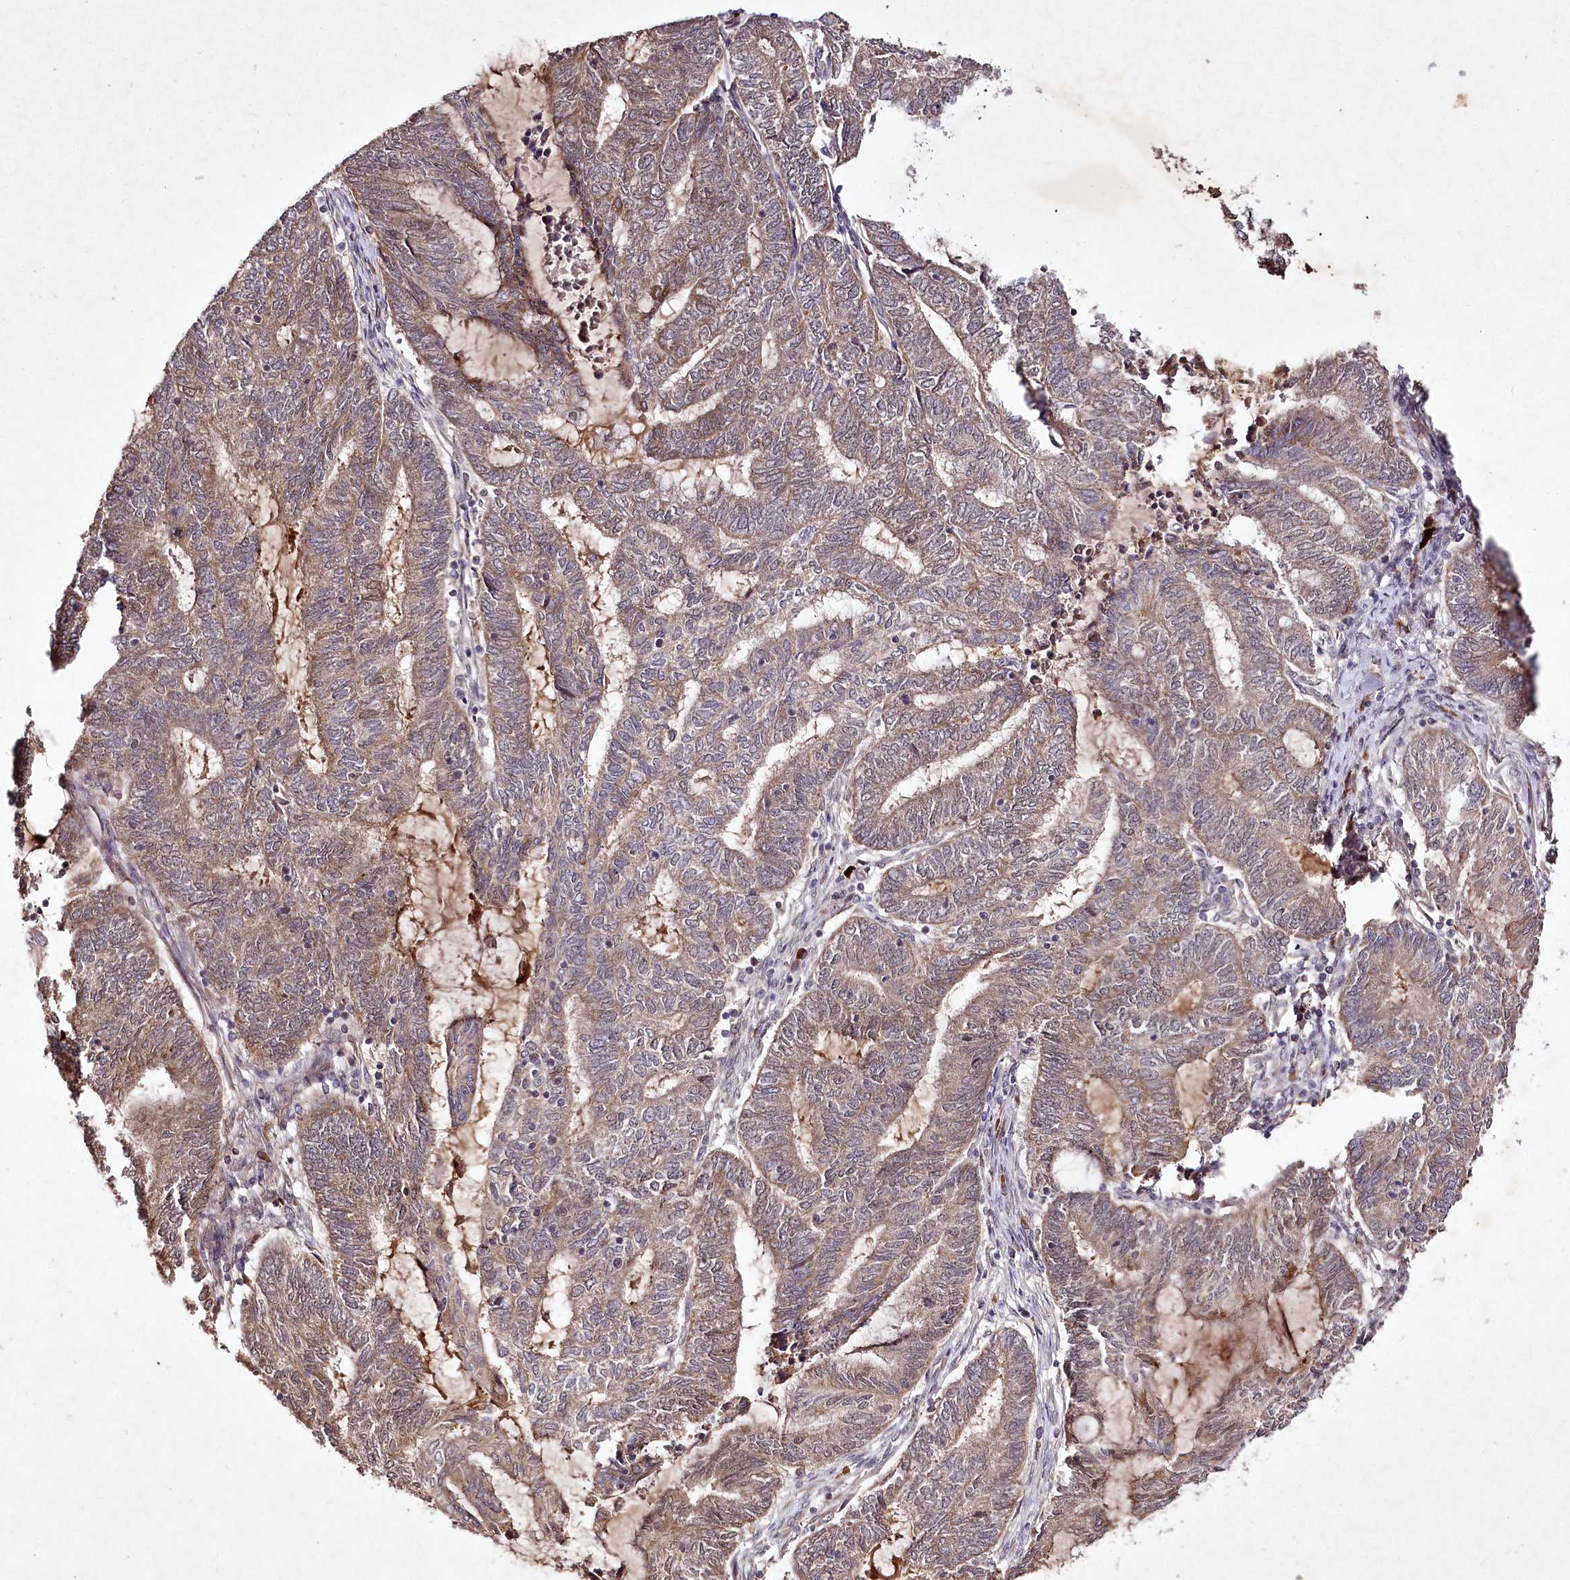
{"staining": {"intensity": "moderate", "quantity": "25%-75%", "location": "cytoplasmic/membranous,nuclear"}, "tissue": "endometrial cancer", "cell_type": "Tumor cells", "image_type": "cancer", "snomed": [{"axis": "morphology", "description": "Adenocarcinoma, NOS"}, {"axis": "topography", "description": "Uterus"}, {"axis": "topography", "description": "Endometrium"}], "caption": "Moderate cytoplasmic/membranous and nuclear protein expression is appreciated in about 25%-75% of tumor cells in endometrial cancer (adenocarcinoma).", "gene": "DMP1", "patient": {"sex": "female", "age": 70}}